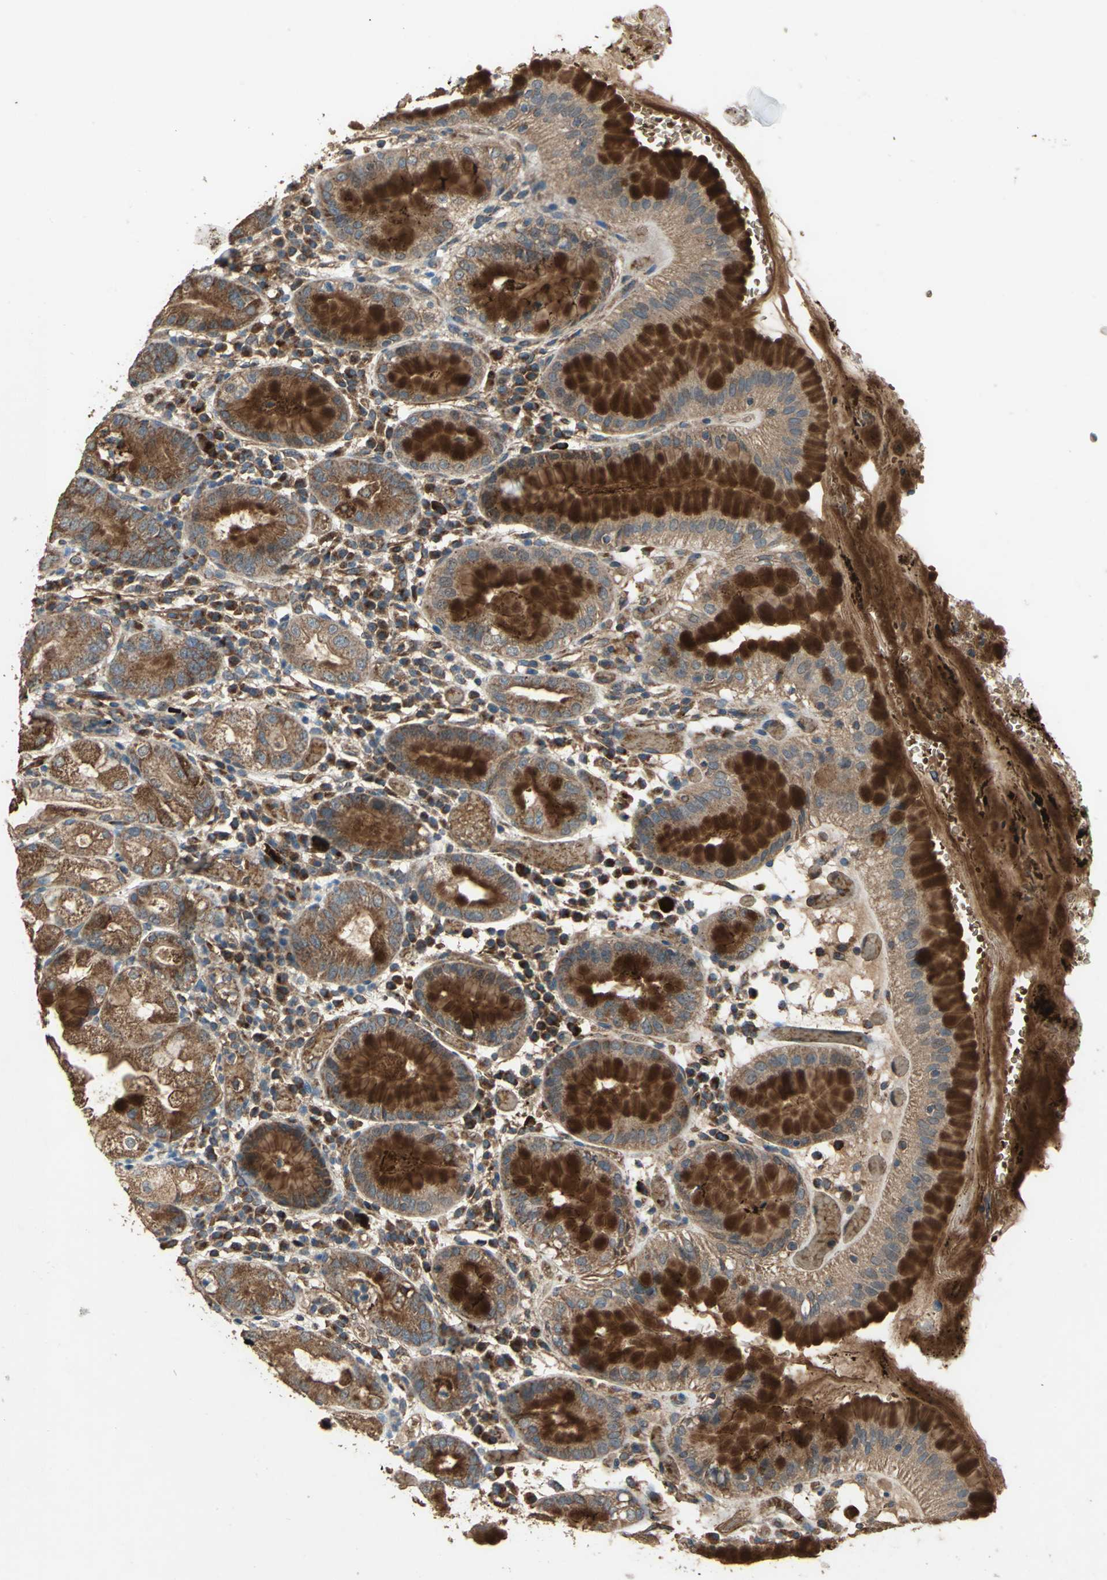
{"staining": {"intensity": "strong", "quantity": ">75%", "location": "cytoplasmic/membranous"}, "tissue": "stomach", "cell_type": "Glandular cells", "image_type": "normal", "snomed": [{"axis": "morphology", "description": "Normal tissue, NOS"}, {"axis": "topography", "description": "Stomach"}, {"axis": "topography", "description": "Stomach, lower"}], "caption": "An immunohistochemistry (IHC) photomicrograph of normal tissue is shown. Protein staining in brown highlights strong cytoplasmic/membranous positivity in stomach within glandular cells. (Brightfield microscopy of DAB IHC at high magnification).", "gene": "POLRMT", "patient": {"sex": "female", "age": 75}}